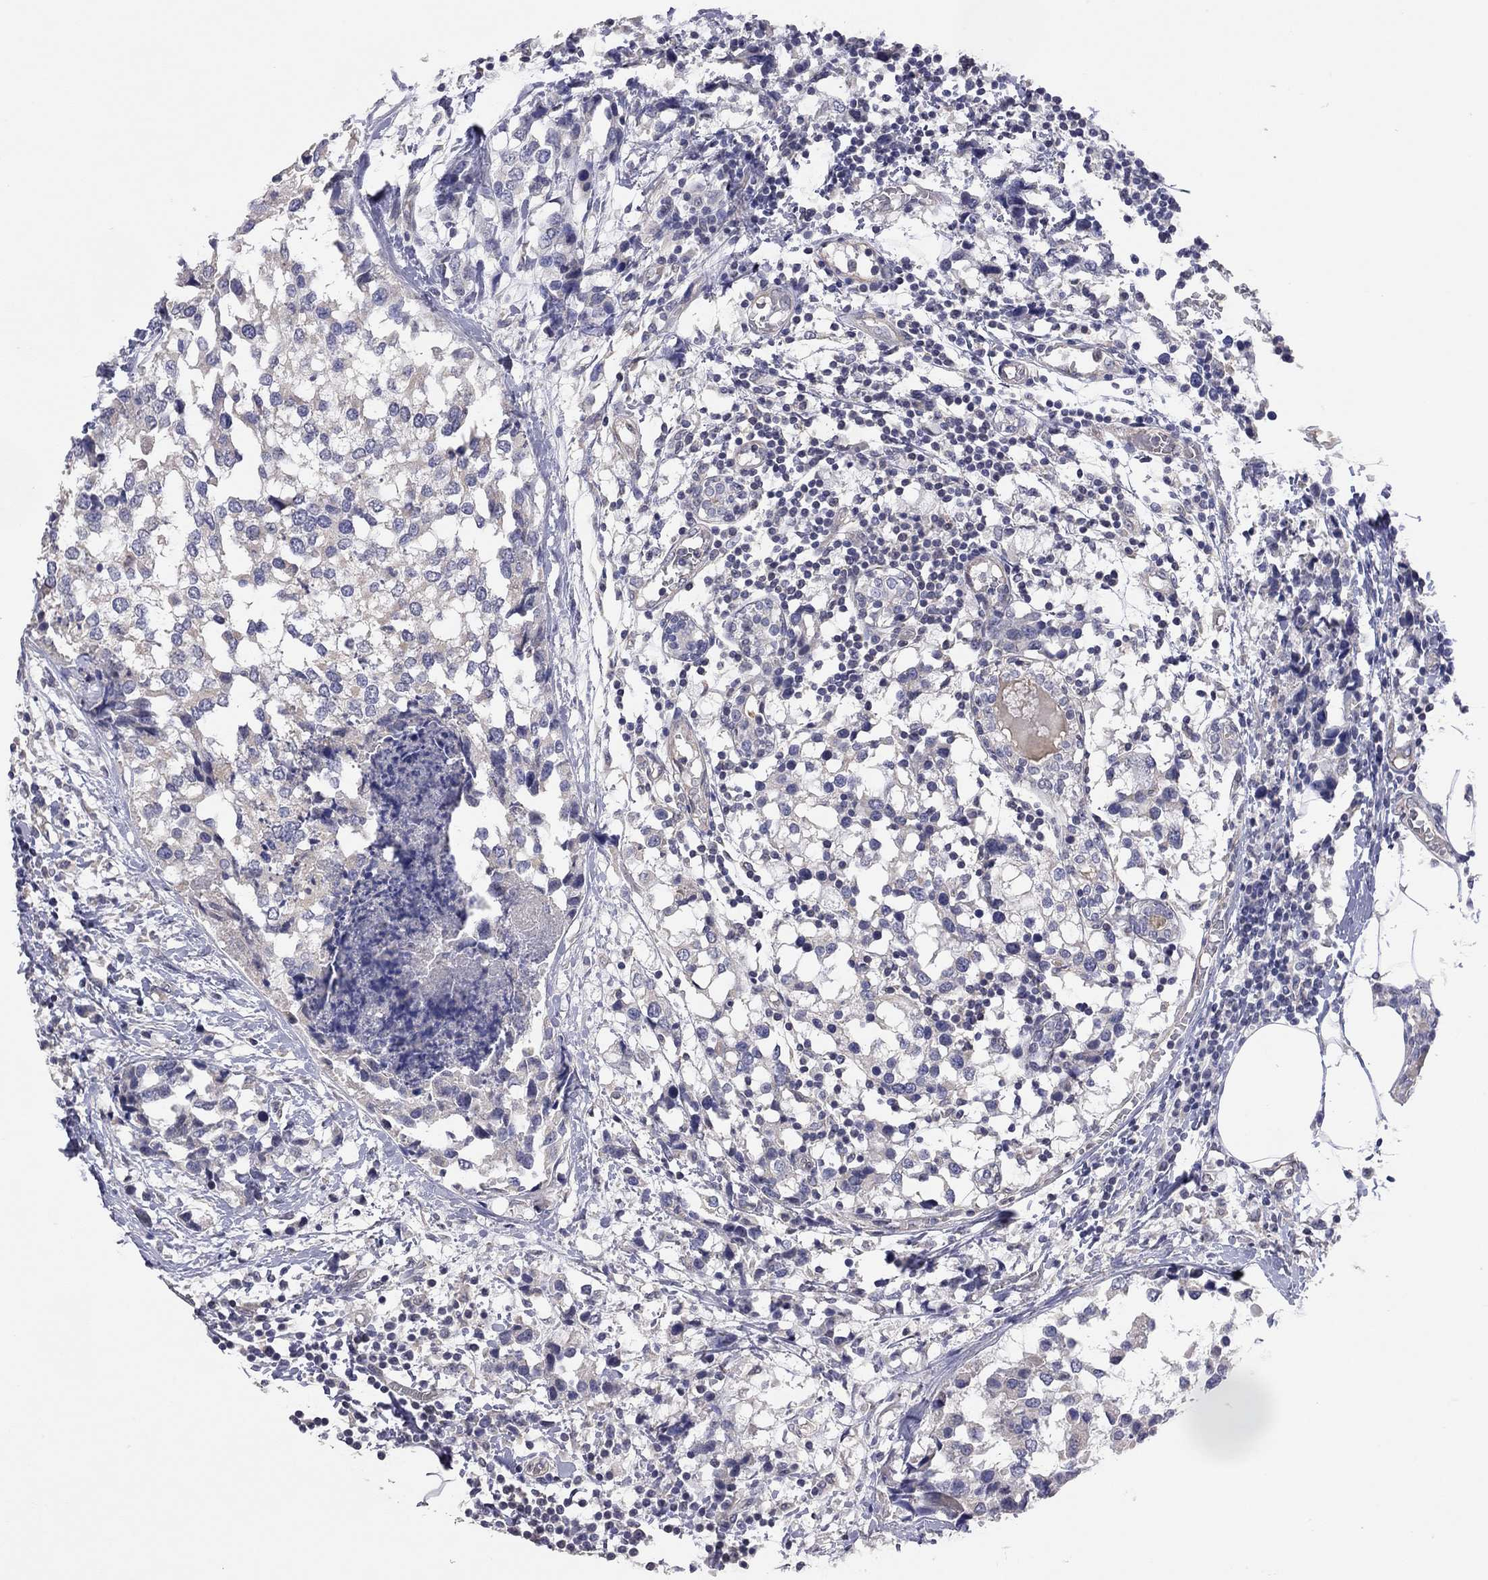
{"staining": {"intensity": "weak", "quantity": "<25%", "location": "cytoplasmic/membranous"}, "tissue": "breast cancer", "cell_type": "Tumor cells", "image_type": "cancer", "snomed": [{"axis": "morphology", "description": "Lobular carcinoma"}, {"axis": "topography", "description": "Breast"}], "caption": "Immunohistochemistry of human breast lobular carcinoma demonstrates no positivity in tumor cells.", "gene": "KCNB1", "patient": {"sex": "female", "age": 59}}